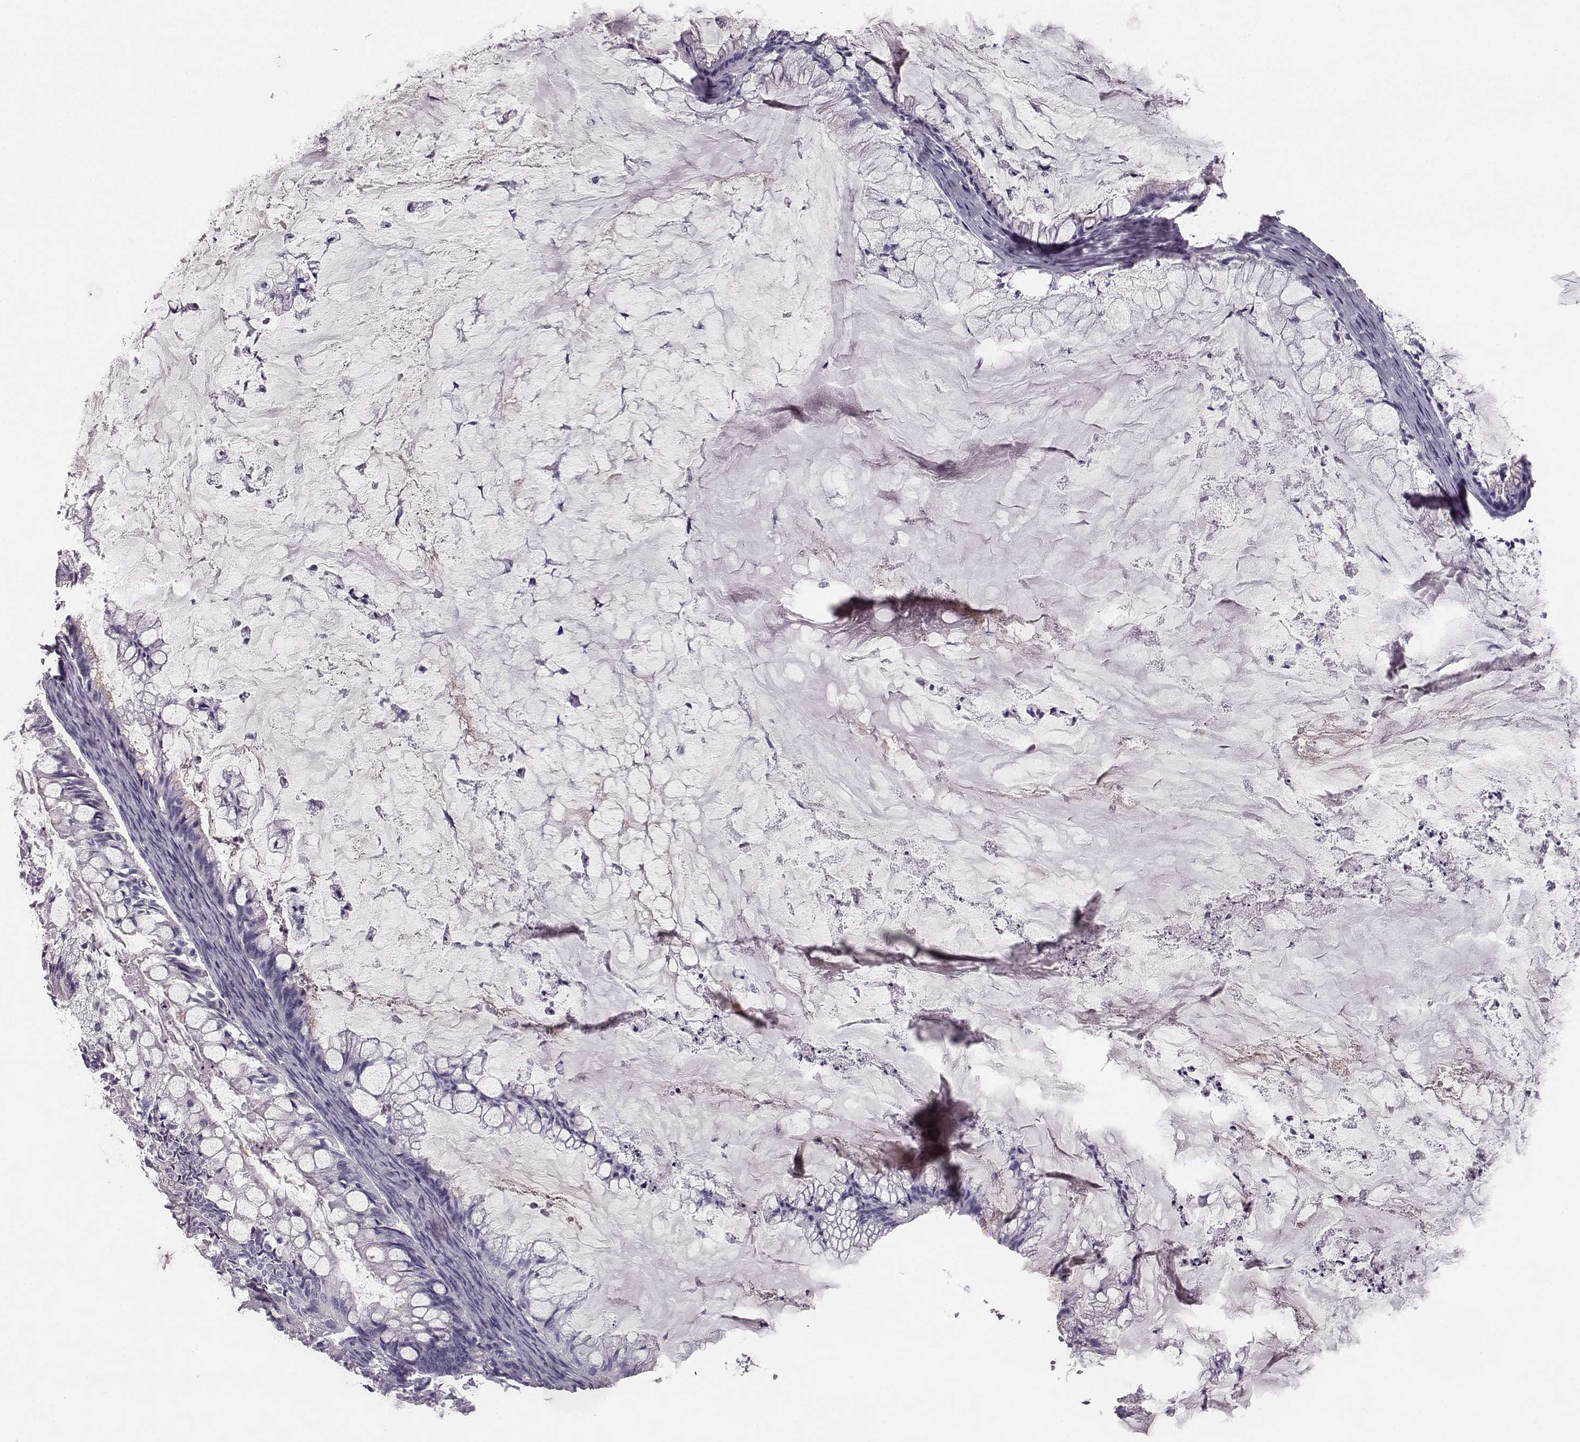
{"staining": {"intensity": "weak", "quantity": "25%-75%", "location": "cytoplasmic/membranous,nuclear"}, "tissue": "ovarian cancer", "cell_type": "Tumor cells", "image_type": "cancer", "snomed": [{"axis": "morphology", "description": "Cystadenocarcinoma, mucinous, NOS"}, {"axis": "topography", "description": "Ovary"}], "caption": "This histopathology image exhibits immunohistochemistry staining of human ovarian mucinous cystadenocarcinoma, with low weak cytoplasmic/membranous and nuclear positivity in approximately 25%-75% of tumor cells.", "gene": "NPTXR", "patient": {"sex": "female", "age": 57}}